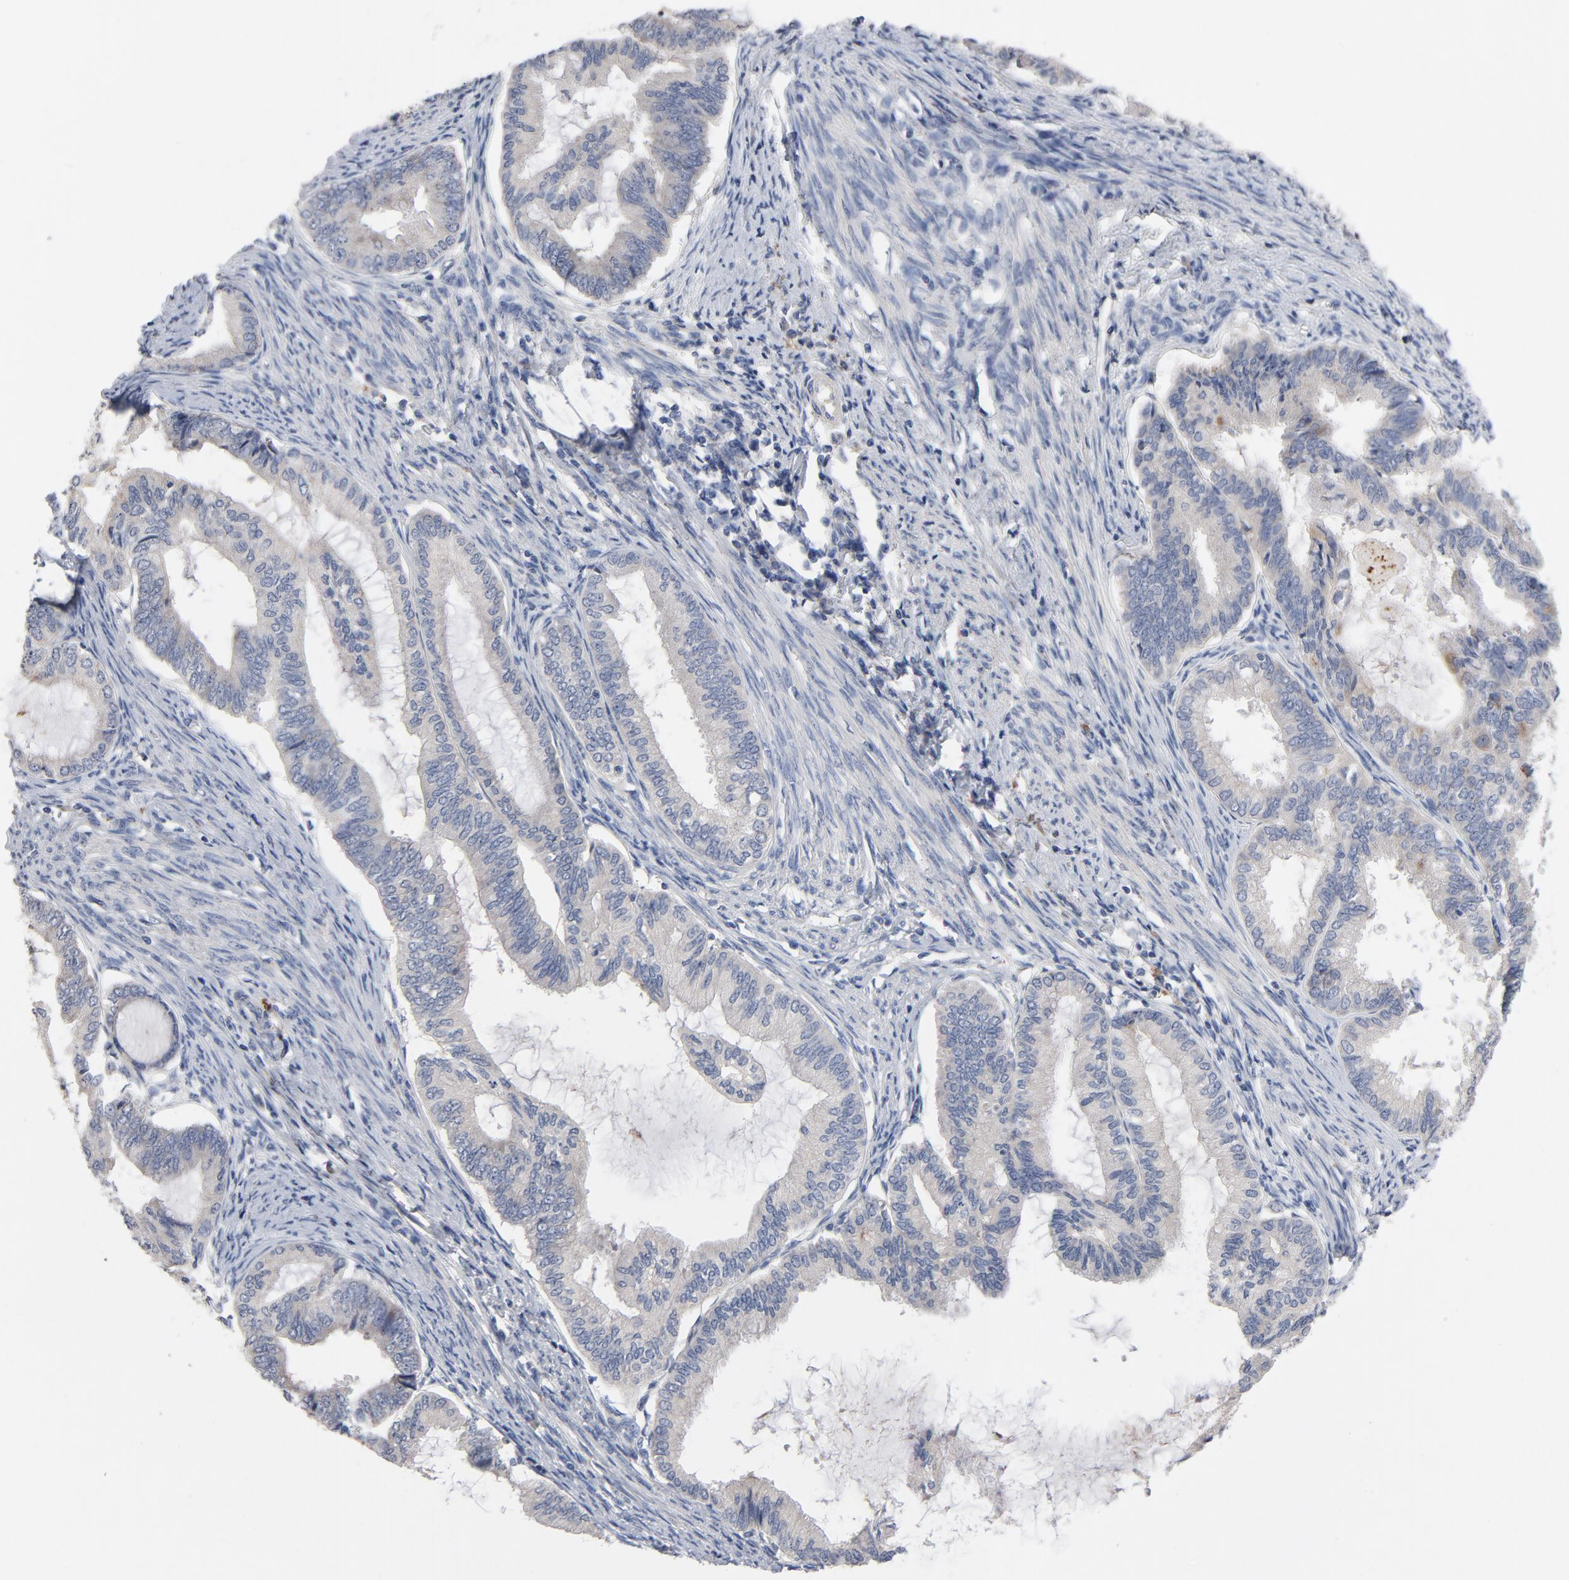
{"staining": {"intensity": "weak", "quantity": "<25%", "location": "cytoplasmic/membranous"}, "tissue": "endometrial cancer", "cell_type": "Tumor cells", "image_type": "cancer", "snomed": [{"axis": "morphology", "description": "Adenocarcinoma, NOS"}, {"axis": "topography", "description": "Endometrium"}], "caption": "Tumor cells show no significant expression in endometrial cancer.", "gene": "CCDC134", "patient": {"sex": "female", "age": 86}}